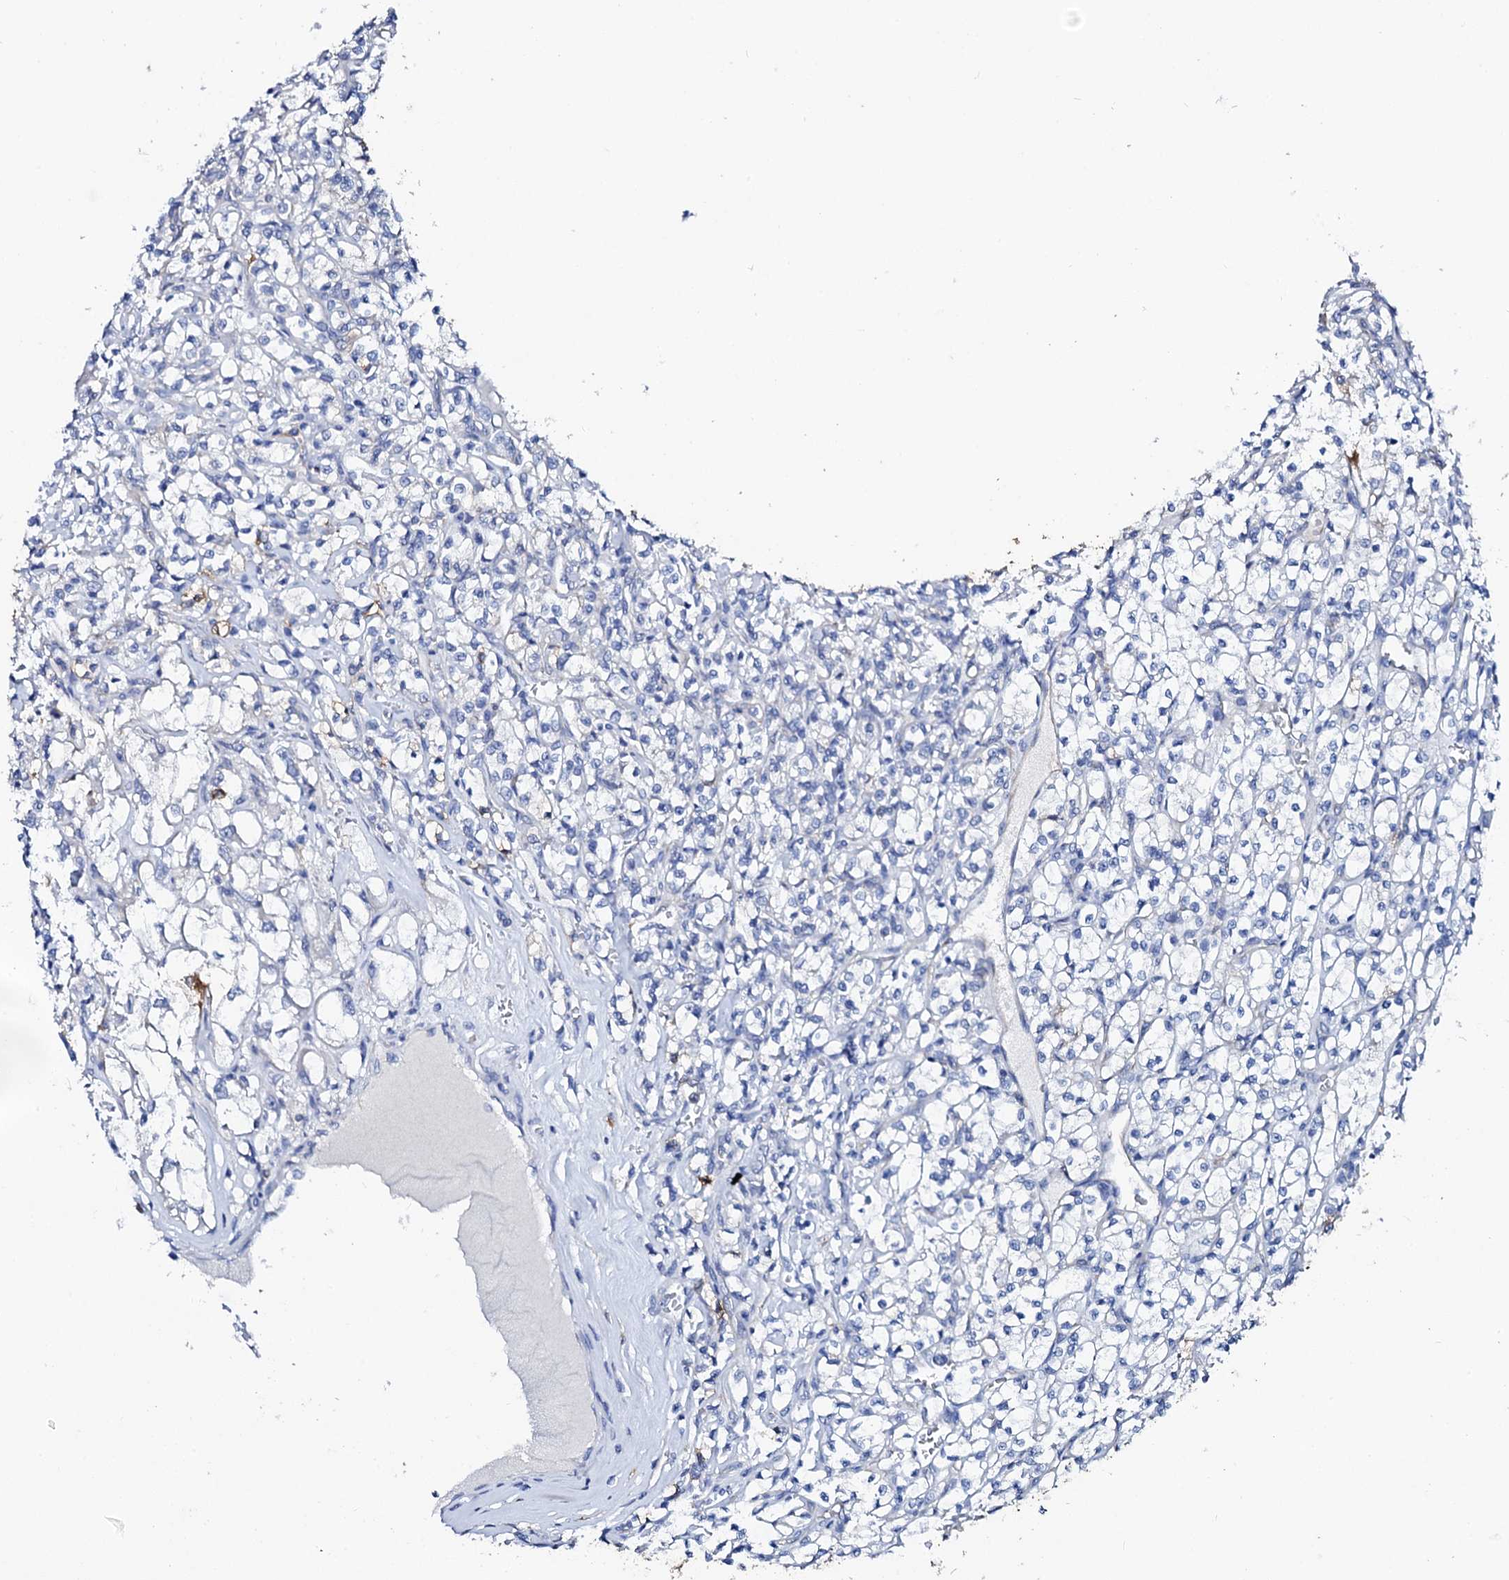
{"staining": {"intensity": "strong", "quantity": "<25%", "location": "cytoplasmic/membranous"}, "tissue": "renal cancer", "cell_type": "Tumor cells", "image_type": "cancer", "snomed": [{"axis": "morphology", "description": "Adenocarcinoma, NOS"}, {"axis": "topography", "description": "Kidney"}], "caption": "Immunohistochemical staining of human renal cancer reveals strong cytoplasmic/membranous protein staining in approximately <25% of tumor cells.", "gene": "GLB1L3", "patient": {"sex": "female", "age": 69}}